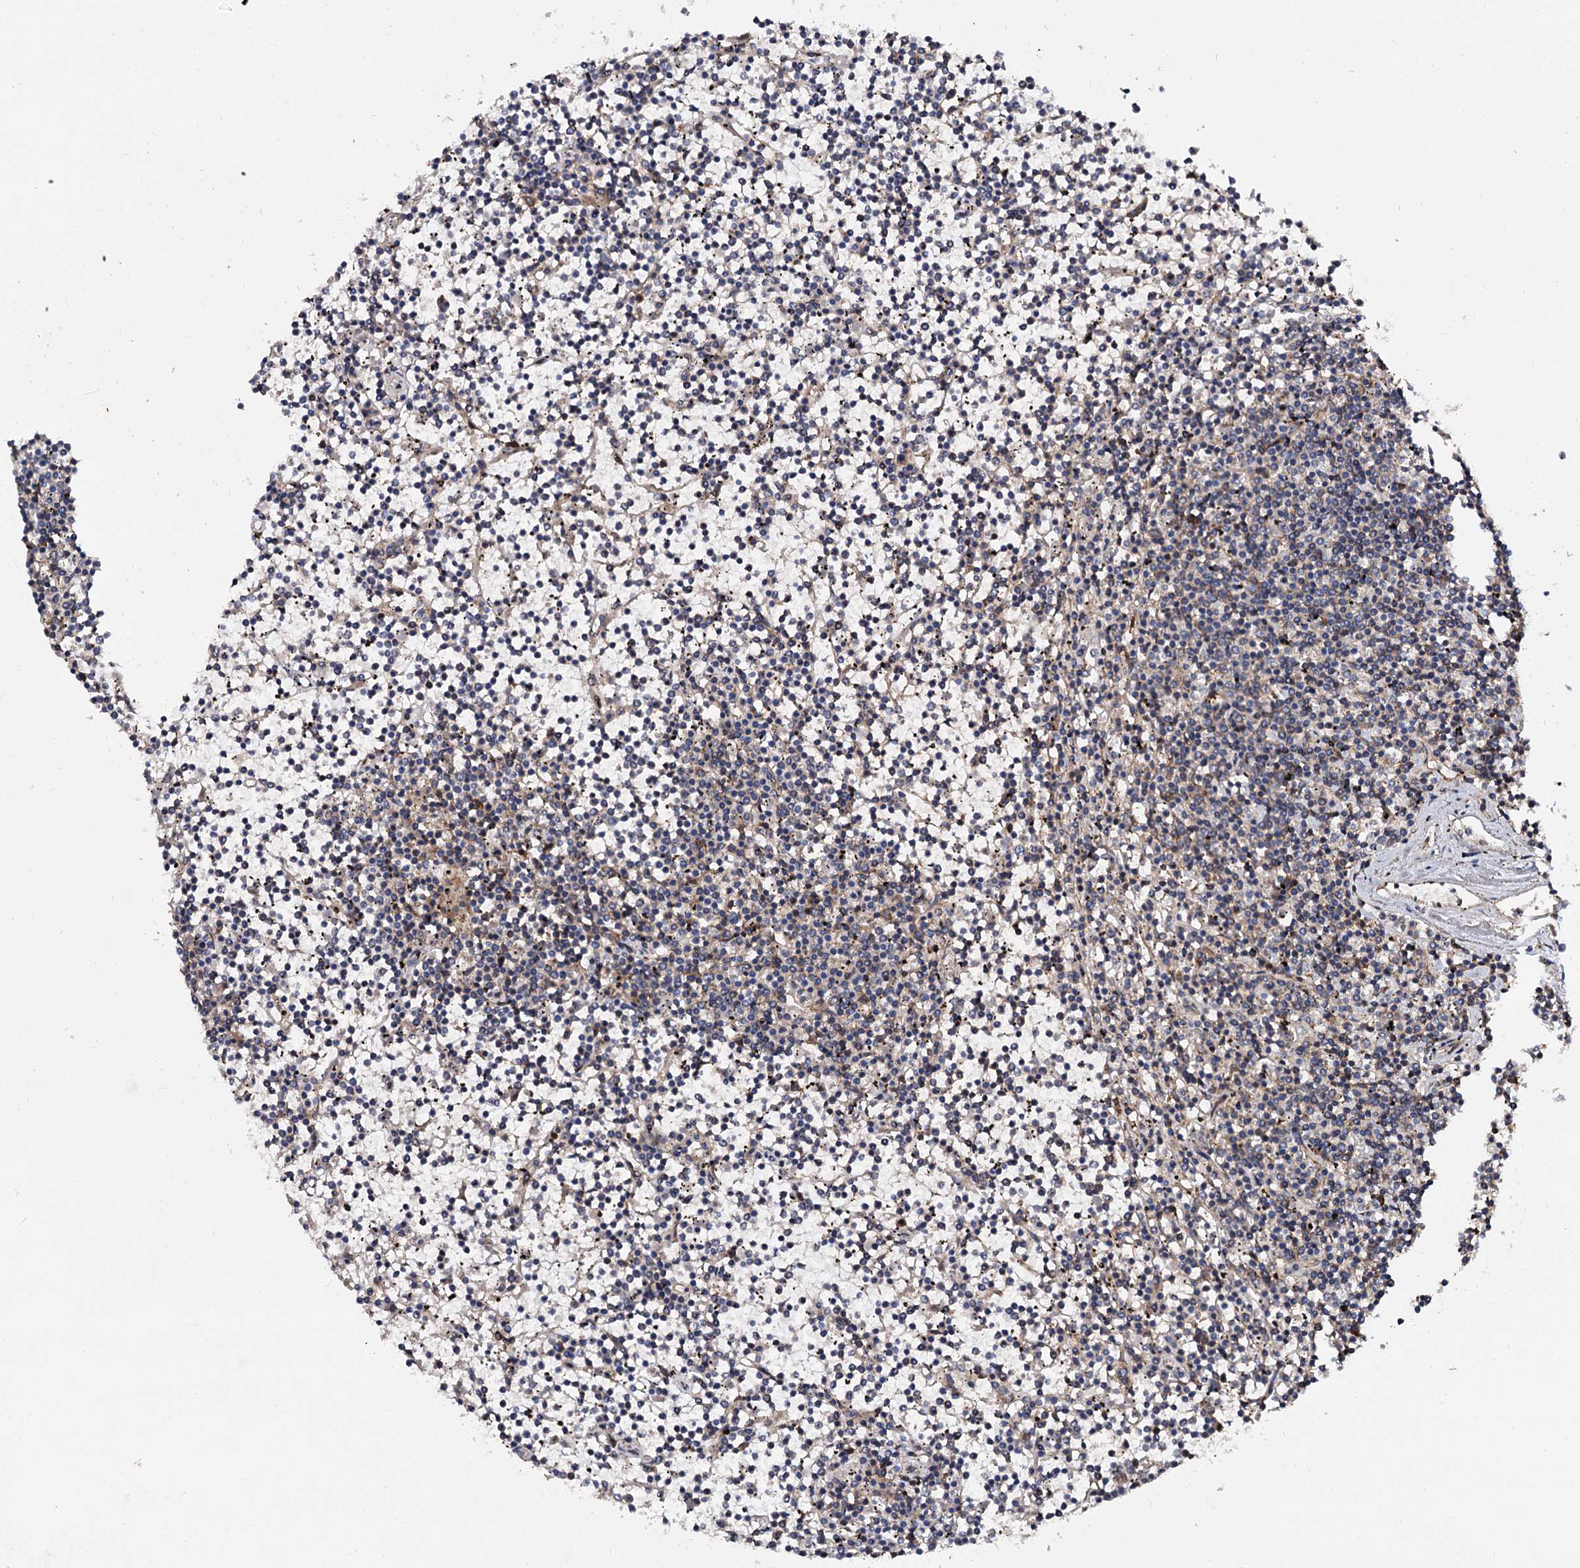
{"staining": {"intensity": "negative", "quantity": "none", "location": "none"}, "tissue": "lymphoma", "cell_type": "Tumor cells", "image_type": "cancer", "snomed": [{"axis": "morphology", "description": "Malignant lymphoma, non-Hodgkin's type, Low grade"}, {"axis": "topography", "description": "Spleen"}], "caption": "Tumor cells show no significant positivity in malignant lymphoma, non-Hodgkin's type (low-grade).", "gene": "ISM2", "patient": {"sex": "female", "age": 19}}